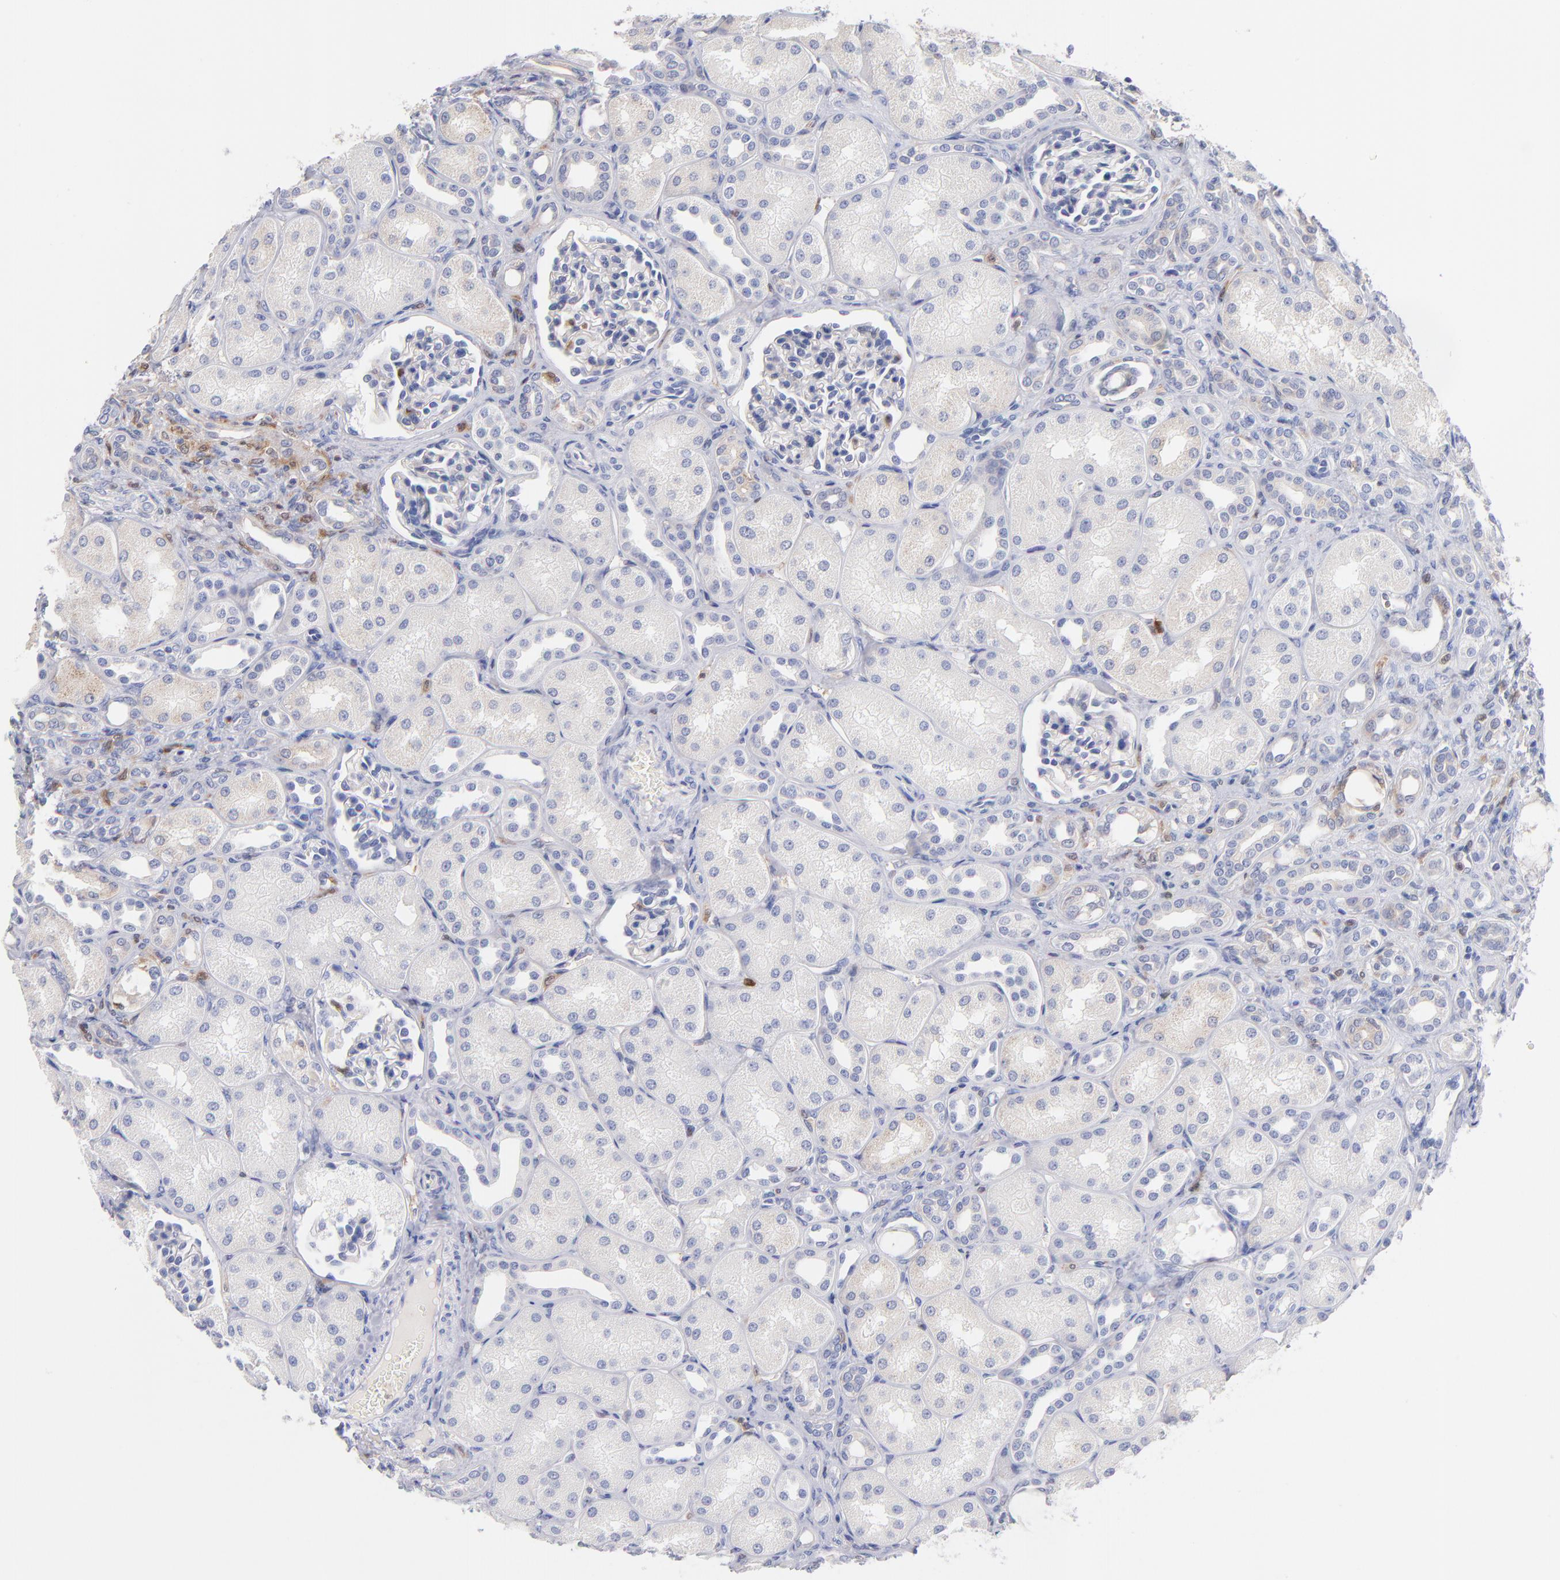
{"staining": {"intensity": "weak", "quantity": "<25%", "location": "cytoplasmic/membranous"}, "tissue": "kidney", "cell_type": "Cells in glomeruli", "image_type": "normal", "snomed": [{"axis": "morphology", "description": "Normal tissue, NOS"}, {"axis": "topography", "description": "Kidney"}], "caption": "DAB (3,3'-diaminobenzidine) immunohistochemical staining of normal human kidney shows no significant positivity in cells in glomeruli.", "gene": "BID", "patient": {"sex": "male", "age": 7}}